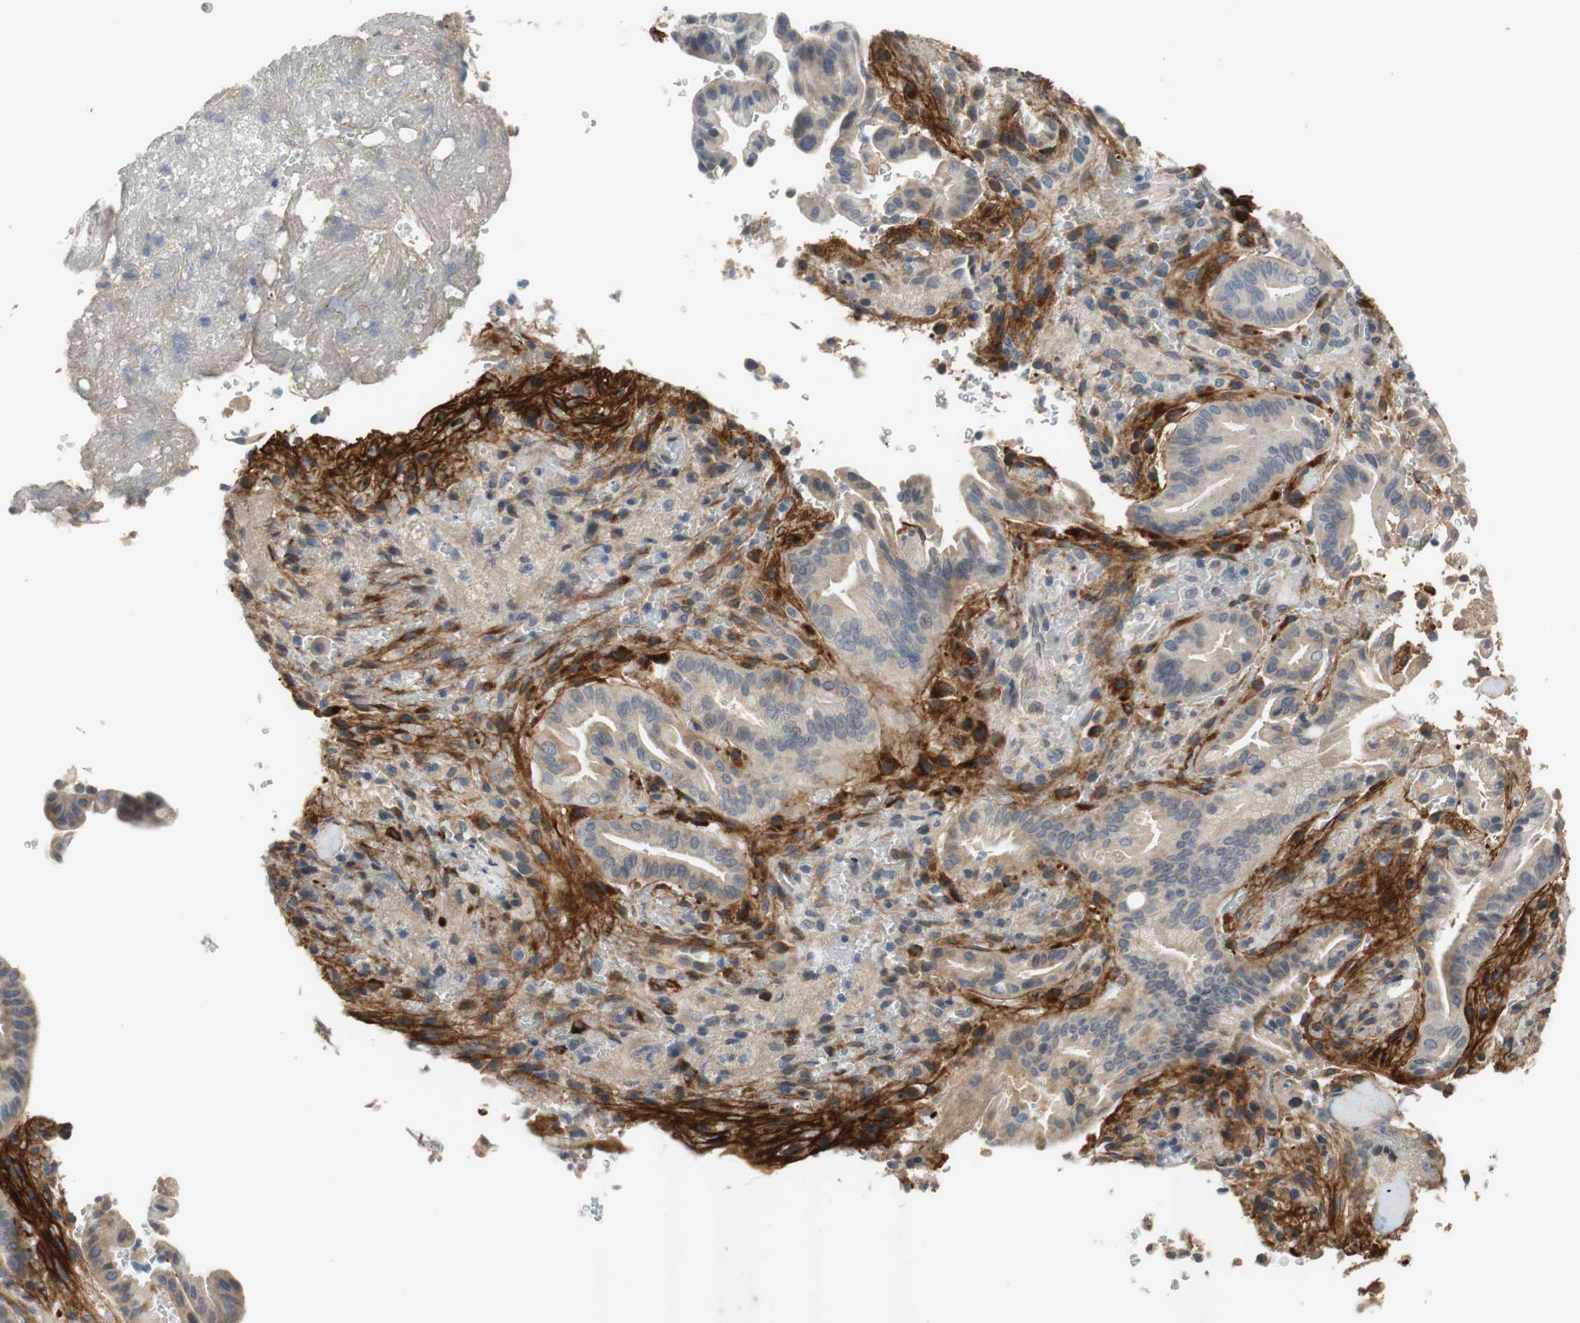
{"staining": {"intensity": "weak", "quantity": "25%-75%", "location": "cytoplasmic/membranous"}, "tissue": "liver cancer", "cell_type": "Tumor cells", "image_type": "cancer", "snomed": [{"axis": "morphology", "description": "Cholangiocarcinoma"}, {"axis": "topography", "description": "Liver"}], "caption": "Immunohistochemistry photomicrograph of neoplastic tissue: human liver cholangiocarcinoma stained using immunohistochemistry displays low levels of weak protein expression localized specifically in the cytoplasmic/membranous of tumor cells, appearing as a cytoplasmic/membranous brown color.", "gene": "COL12A1", "patient": {"sex": "female", "age": 68}}